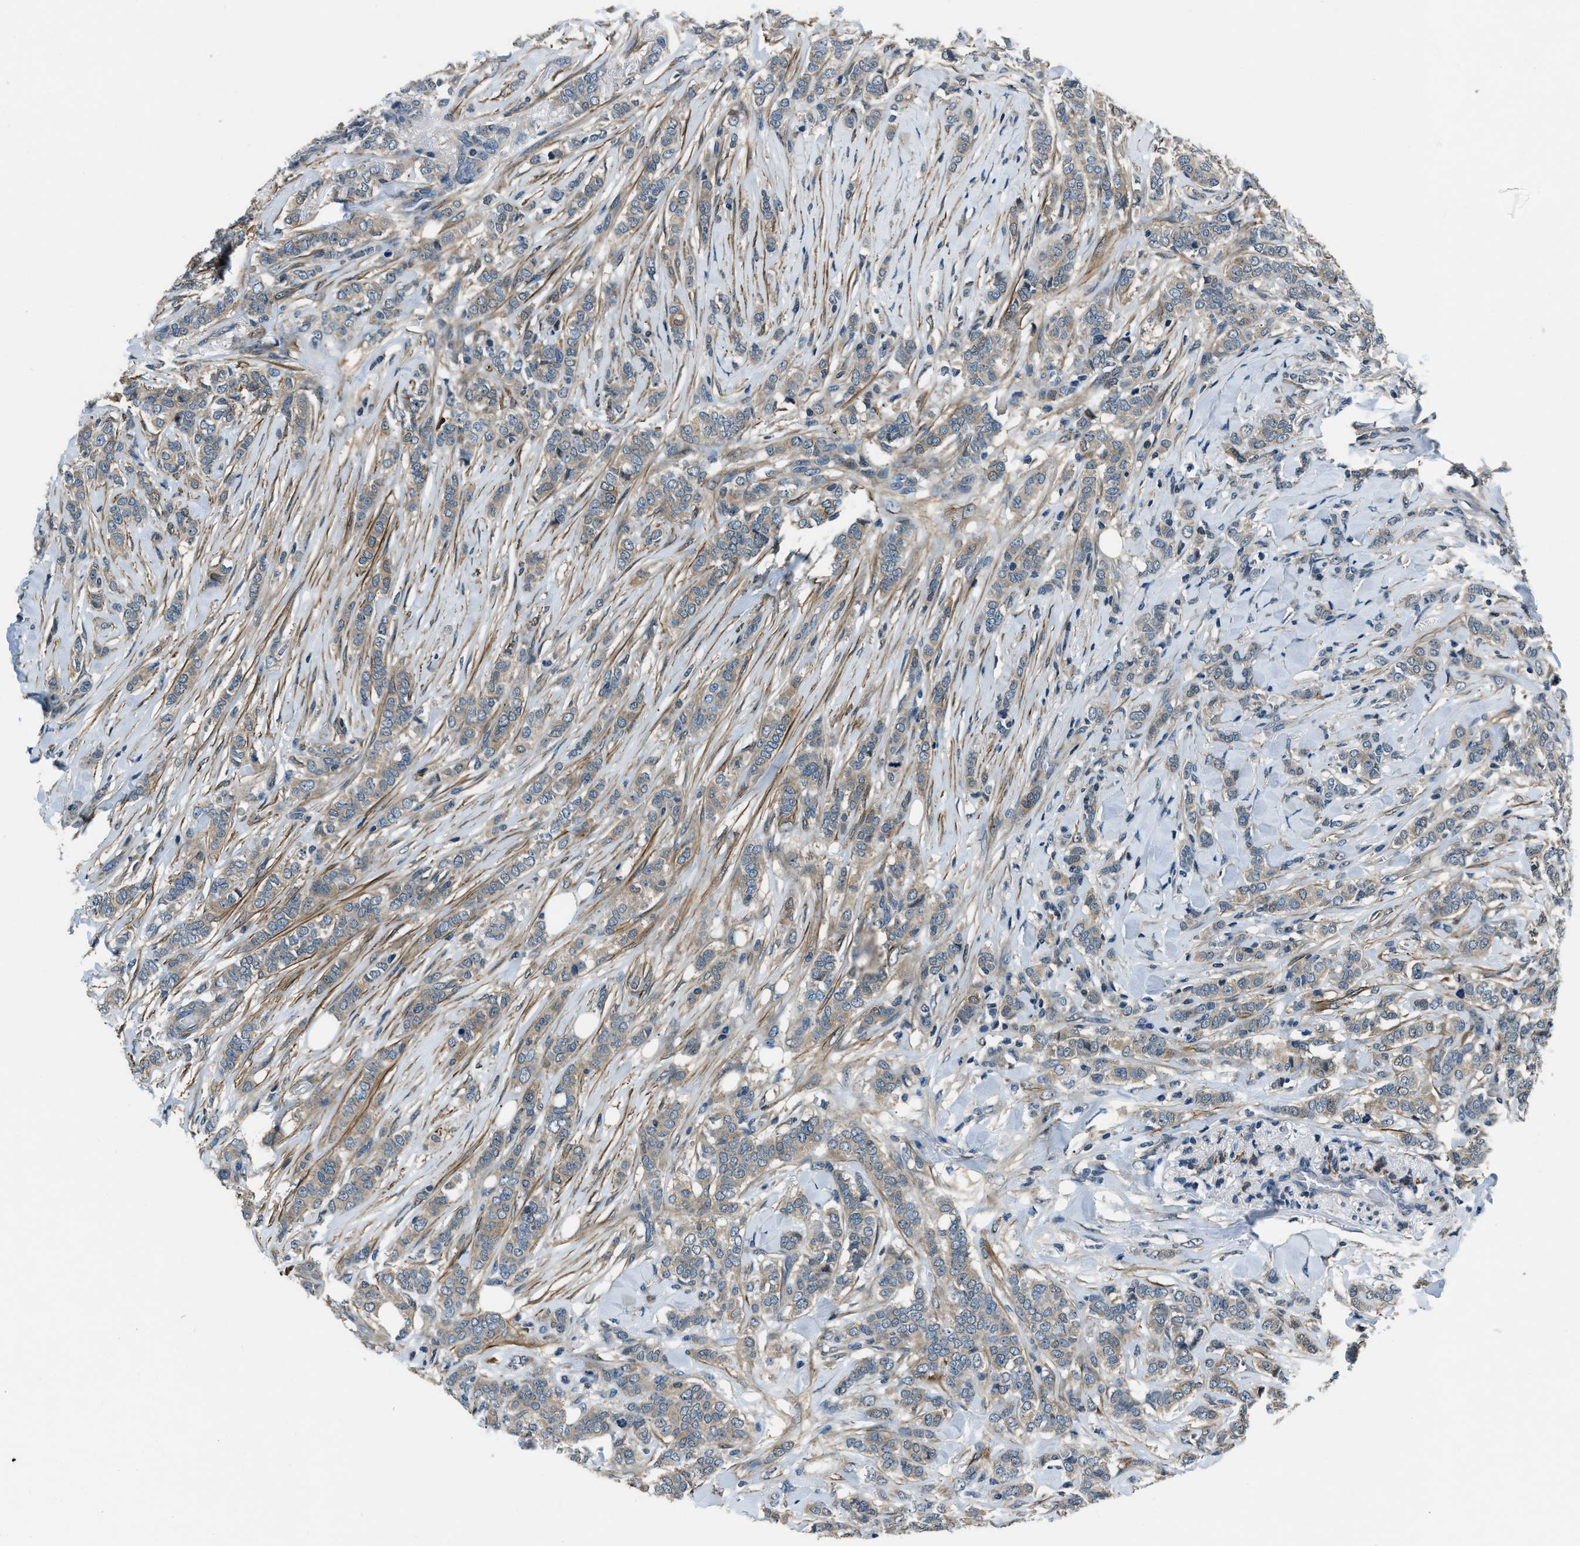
{"staining": {"intensity": "weak", "quantity": ">75%", "location": "cytoplasmic/membranous"}, "tissue": "breast cancer", "cell_type": "Tumor cells", "image_type": "cancer", "snomed": [{"axis": "morphology", "description": "Lobular carcinoma"}, {"axis": "topography", "description": "Skin"}, {"axis": "topography", "description": "Breast"}], "caption": "A brown stain highlights weak cytoplasmic/membranous positivity of a protein in breast cancer (lobular carcinoma) tumor cells.", "gene": "NUDCD3", "patient": {"sex": "female", "age": 46}}